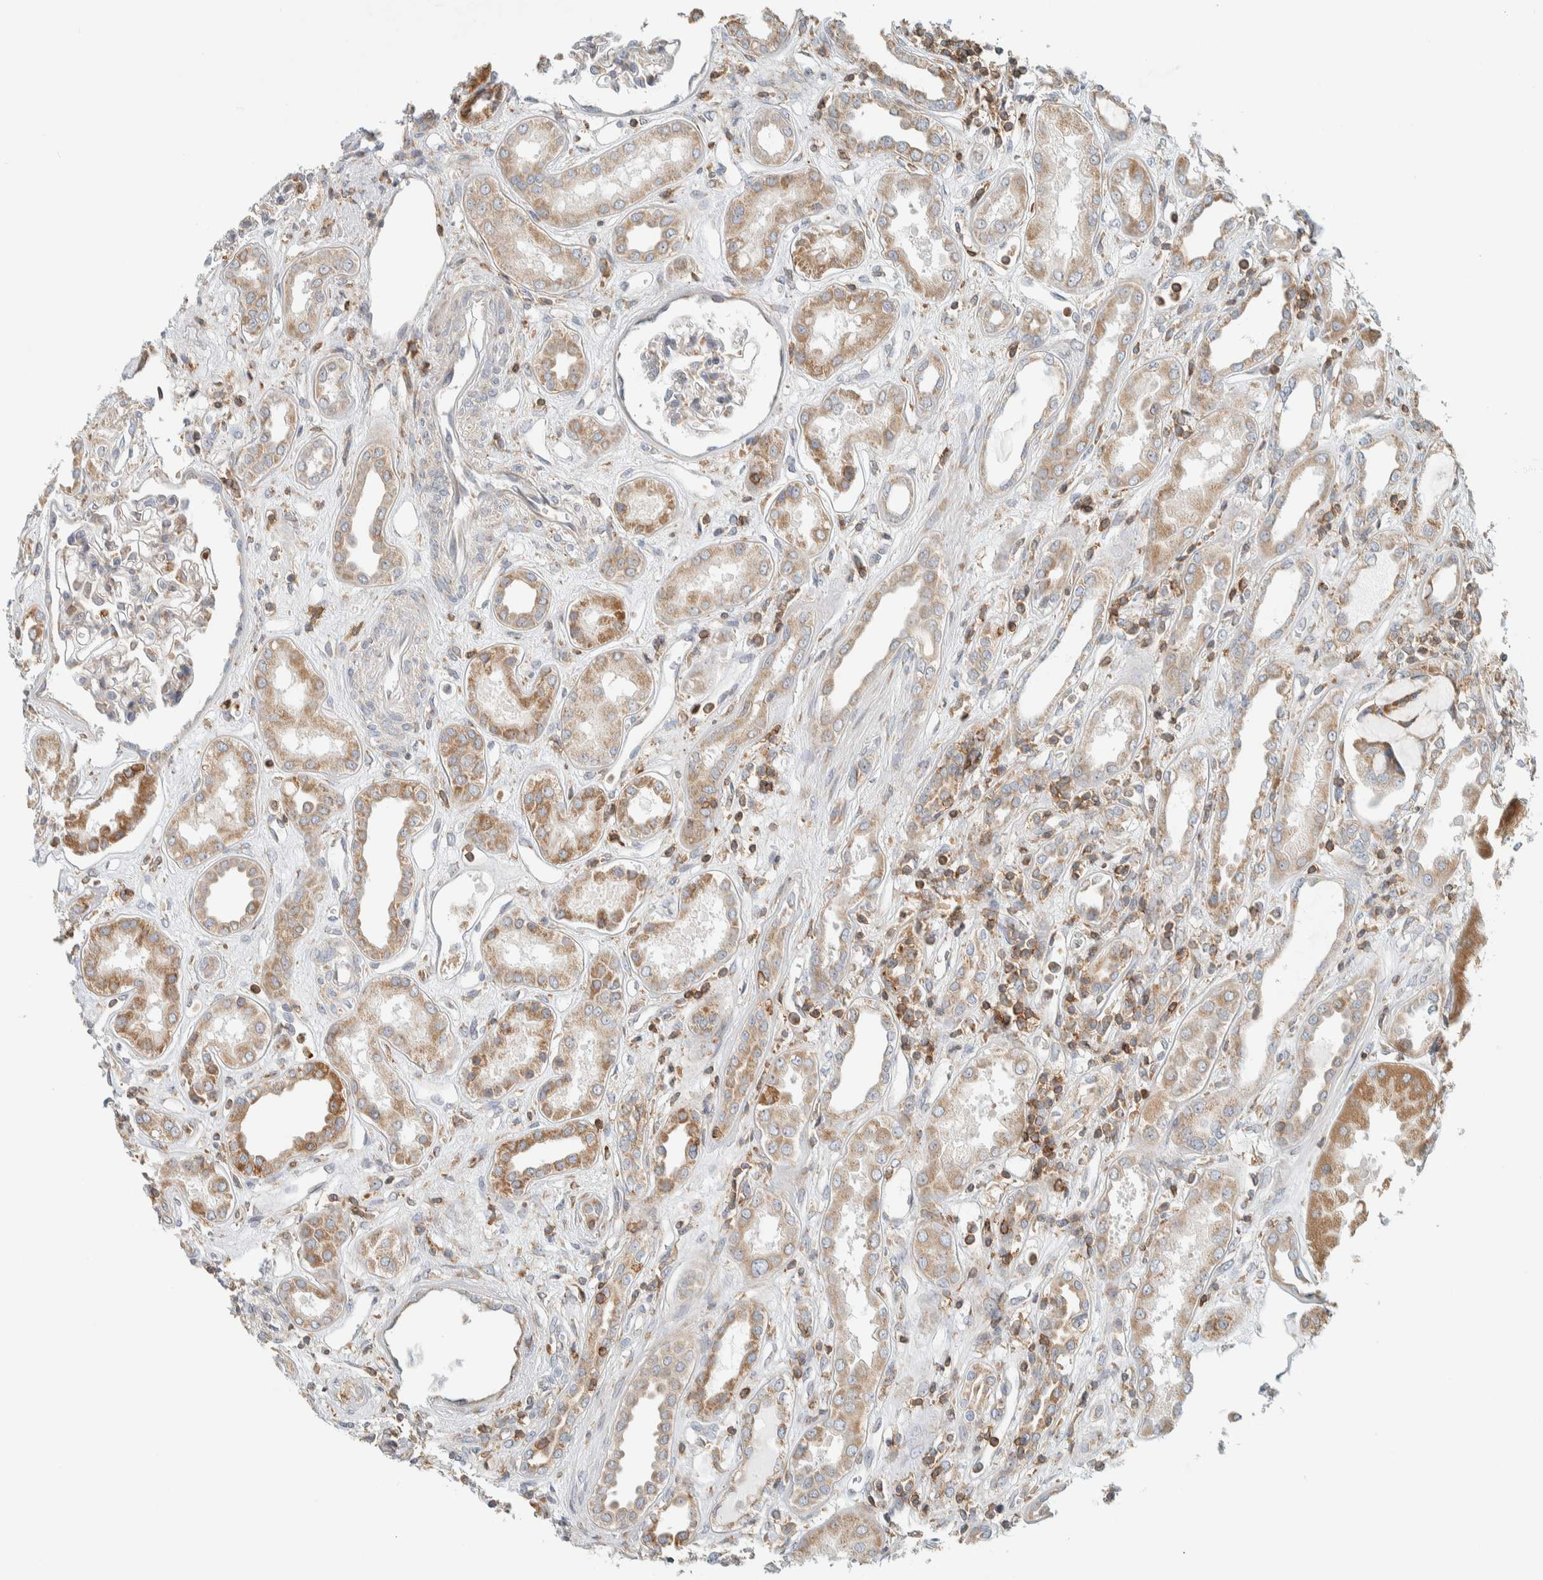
{"staining": {"intensity": "moderate", "quantity": "<25%", "location": "cytoplasmic/membranous"}, "tissue": "kidney", "cell_type": "Cells in glomeruli", "image_type": "normal", "snomed": [{"axis": "morphology", "description": "Normal tissue, NOS"}, {"axis": "topography", "description": "Kidney"}], "caption": "A micrograph of kidney stained for a protein displays moderate cytoplasmic/membranous brown staining in cells in glomeruli. The protein is stained brown, and the nuclei are stained in blue (DAB (3,3'-diaminobenzidine) IHC with brightfield microscopy, high magnification).", "gene": "CCDC57", "patient": {"sex": "male", "age": 59}}